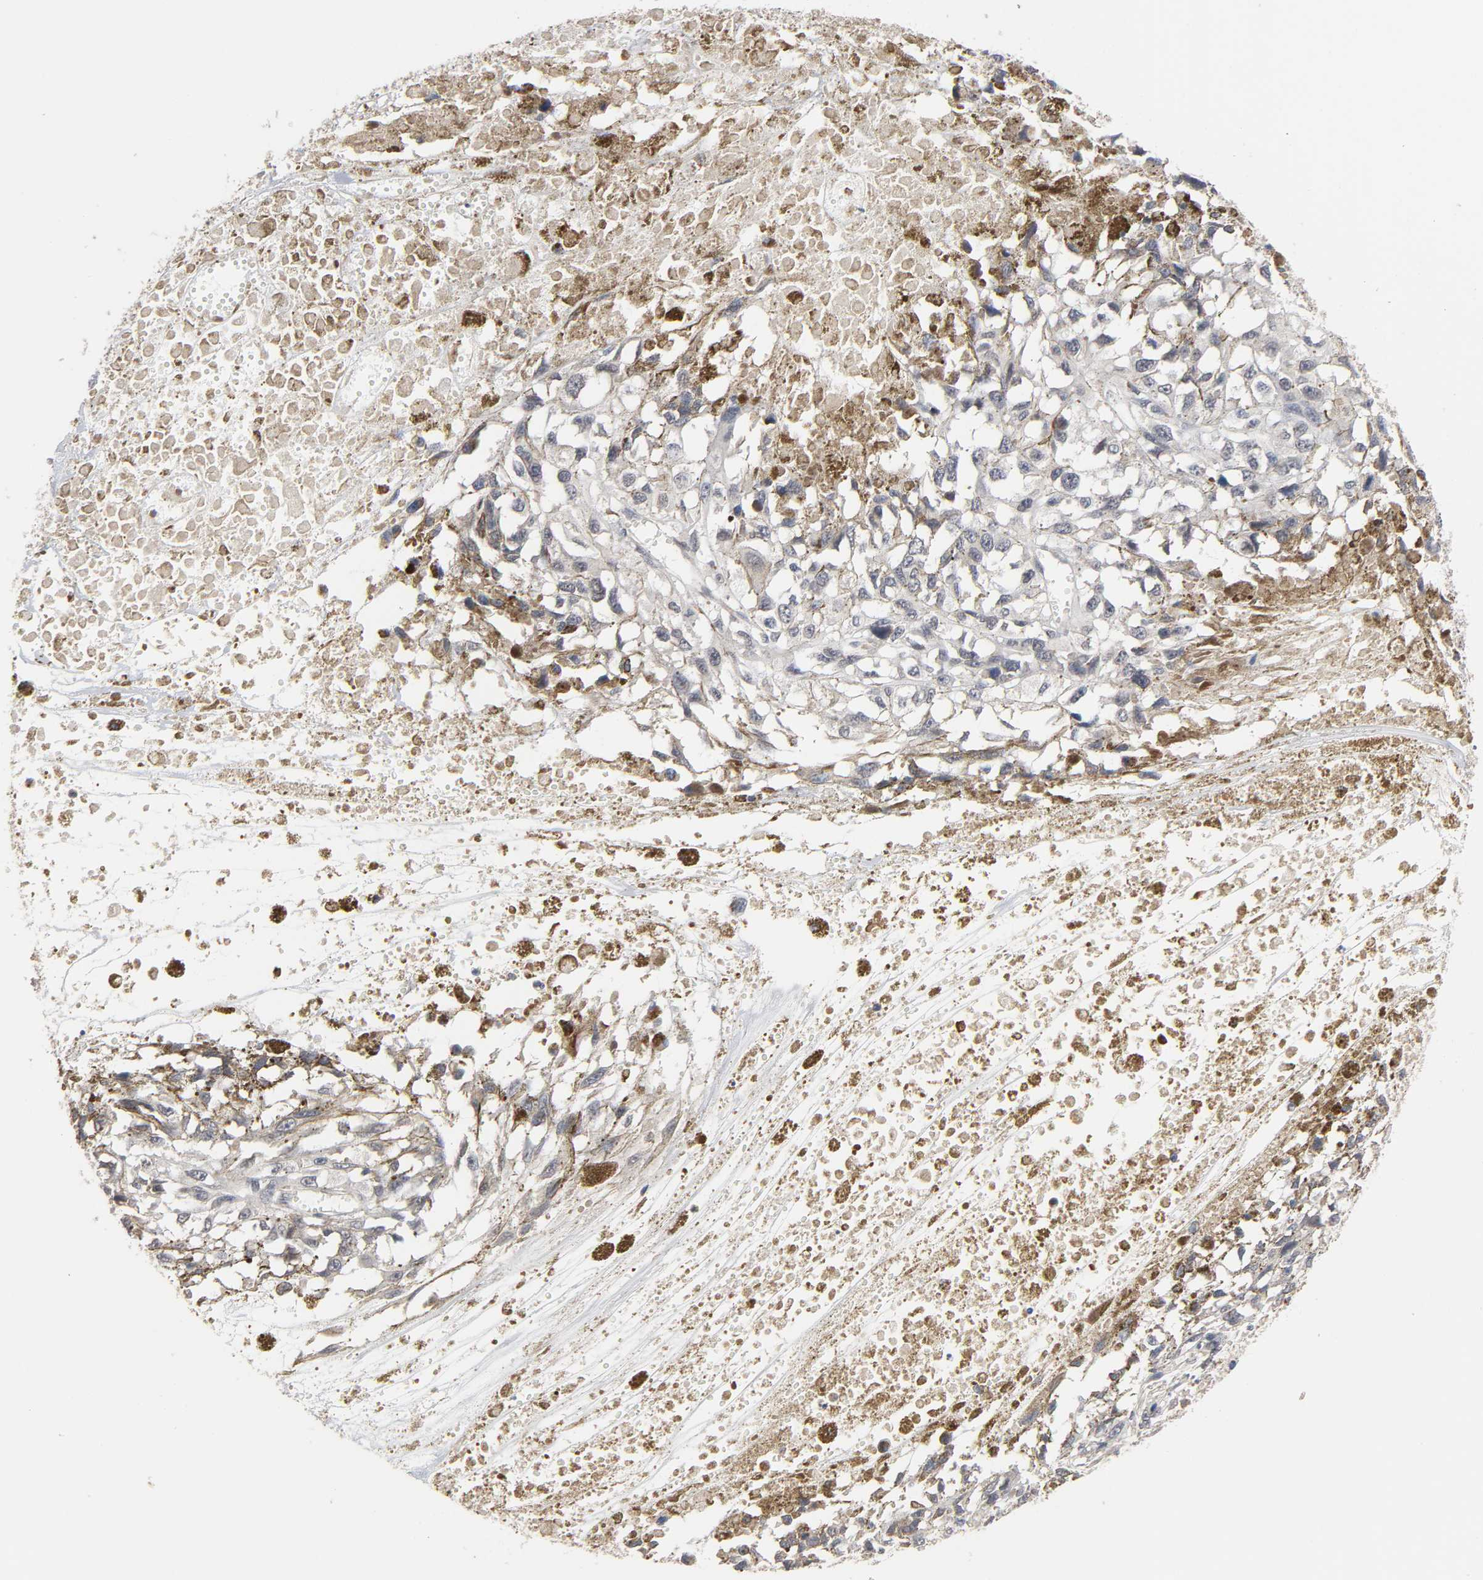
{"staining": {"intensity": "negative", "quantity": "none", "location": "none"}, "tissue": "melanoma", "cell_type": "Tumor cells", "image_type": "cancer", "snomed": [{"axis": "morphology", "description": "Malignant melanoma, Metastatic site"}, {"axis": "topography", "description": "Lymph node"}], "caption": "The image demonstrates no staining of tumor cells in malignant melanoma (metastatic site).", "gene": "CCDC175", "patient": {"sex": "male", "age": 59}}